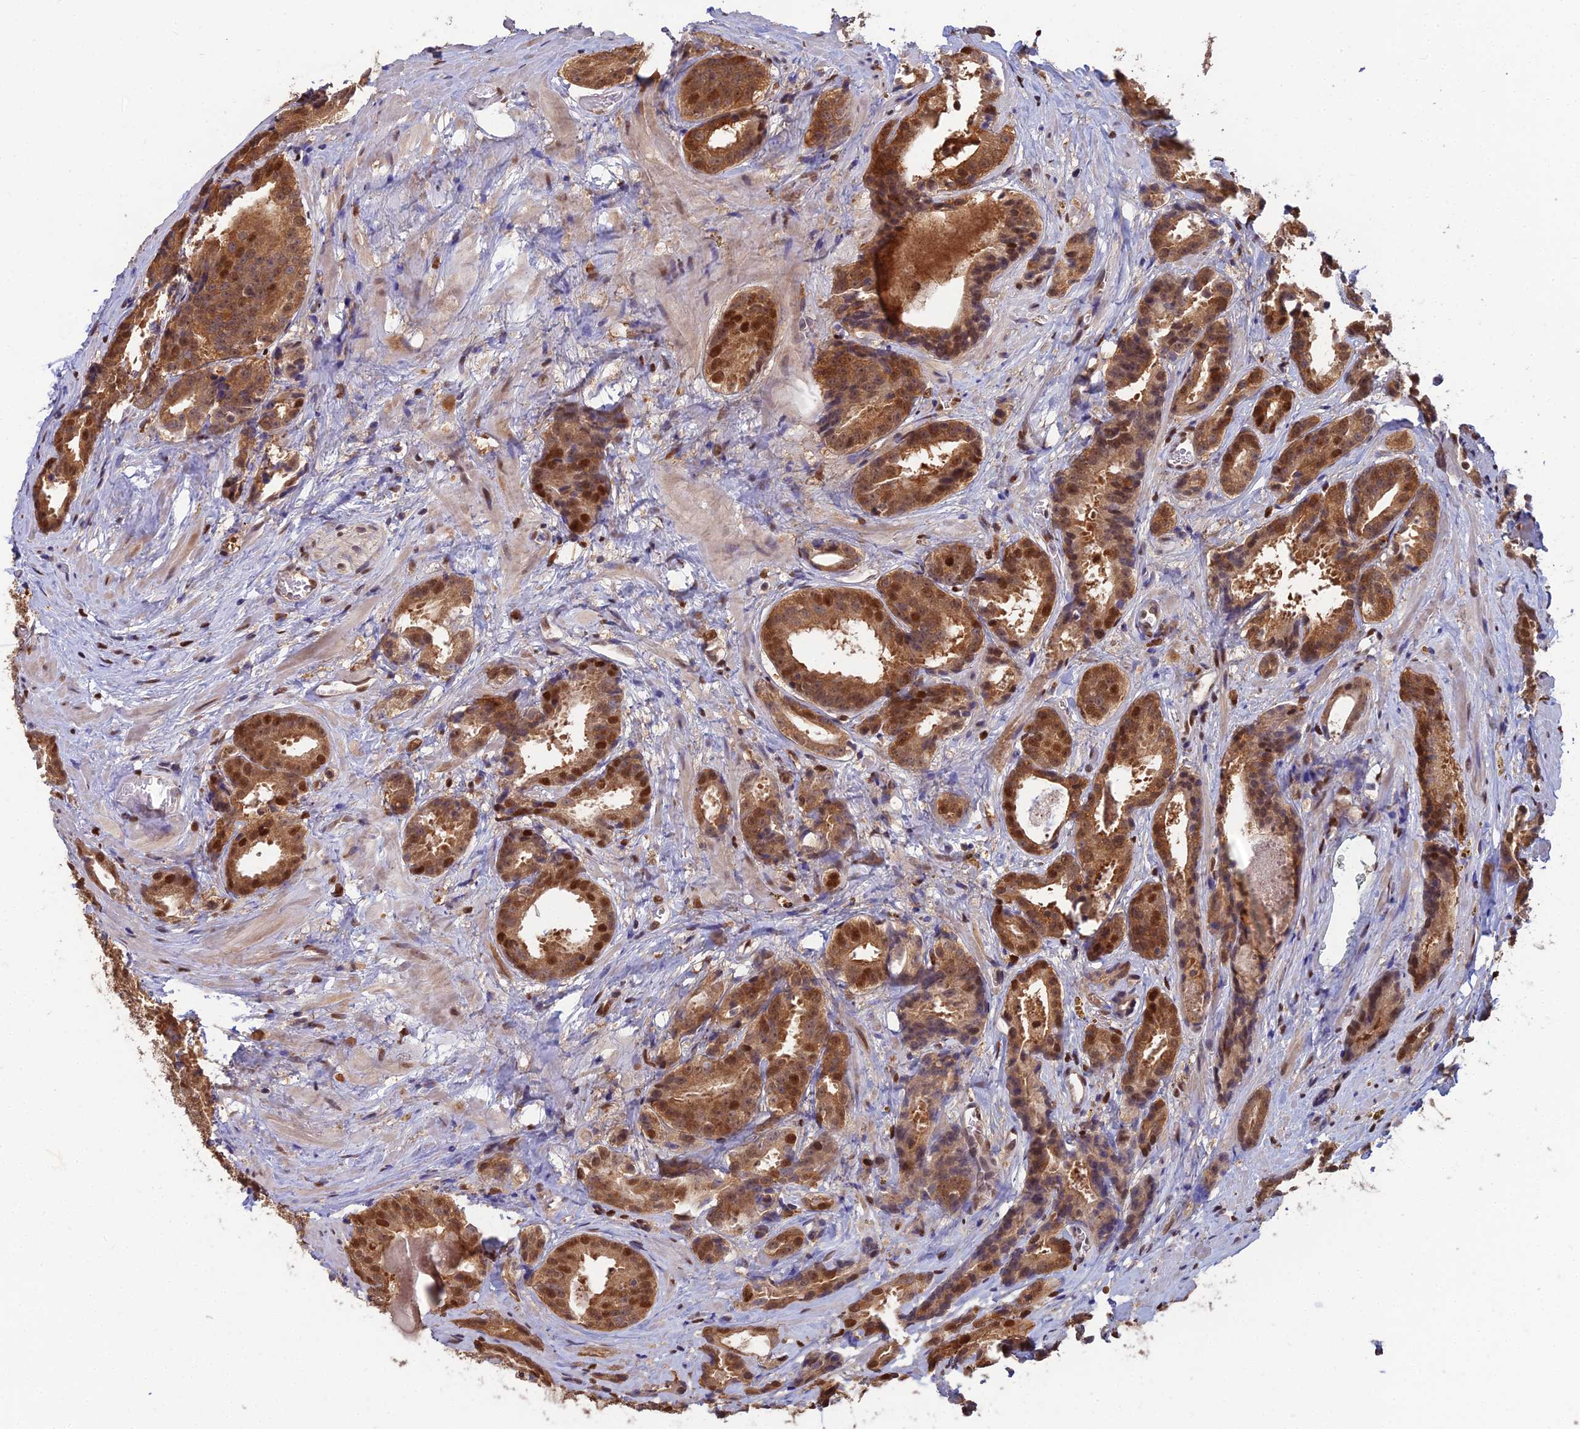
{"staining": {"intensity": "strong", "quantity": ">75%", "location": "cytoplasmic/membranous,nuclear"}, "tissue": "prostate cancer", "cell_type": "Tumor cells", "image_type": "cancer", "snomed": [{"axis": "morphology", "description": "Adenocarcinoma, High grade"}, {"axis": "topography", "description": "Prostate"}], "caption": "Protein staining by IHC demonstrates strong cytoplasmic/membranous and nuclear positivity in approximately >75% of tumor cells in prostate cancer (high-grade adenocarcinoma).", "gene": "DNPEP", "patient": {"sex": "male", "age": 57}}